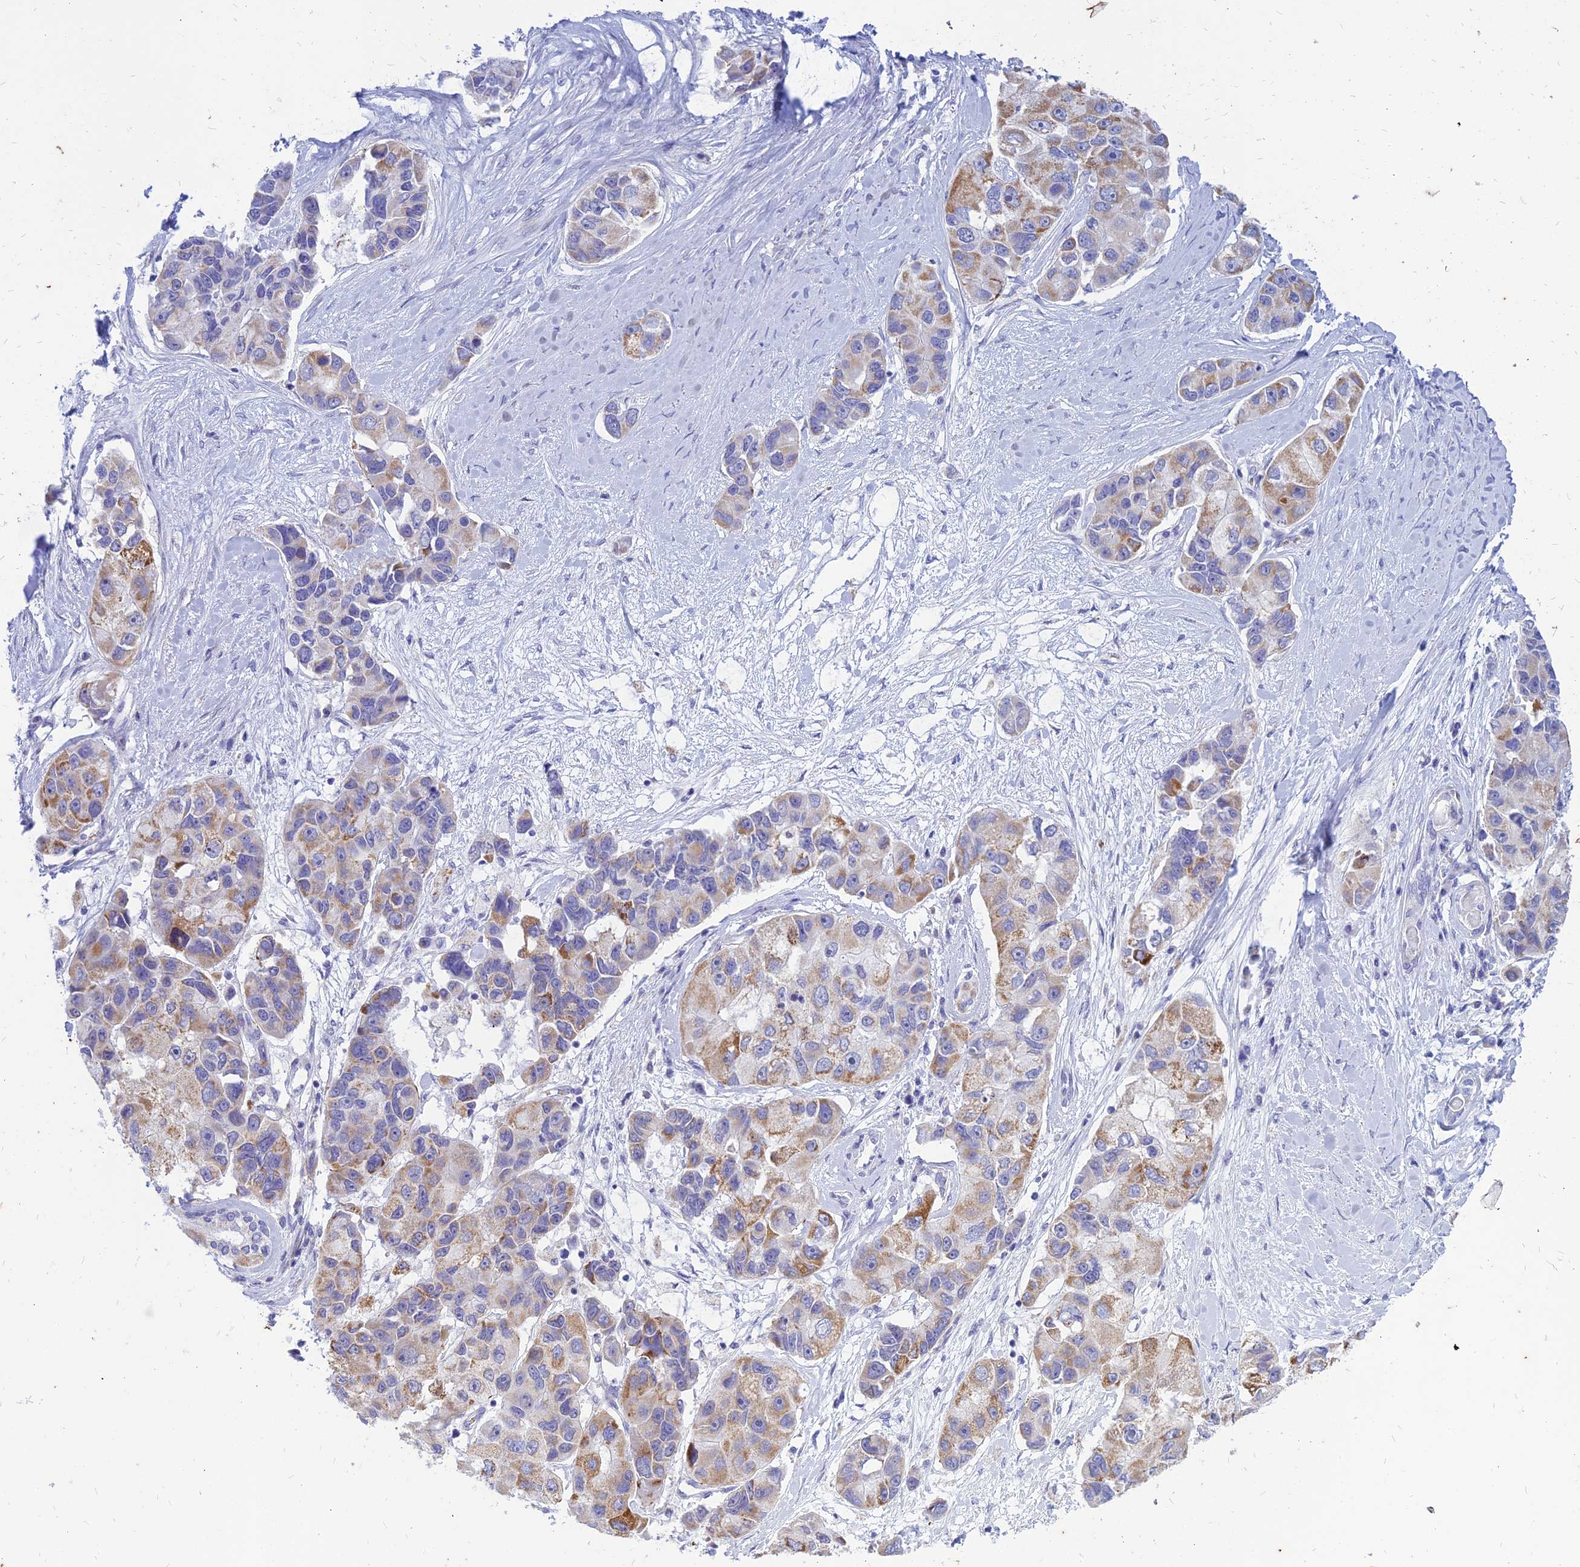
{"staining": {"intensity": "strong", "quantity": "25%-75%", "location": "cytoplasmic/membranous"}, "tissue": "lung cancer", "cell_type": "Tumor cells", "image_type": "cancer", "snomed": [{"axis": "morphology", "description": "Adenocarcinoma, NOS"}, {"axis": "topography", "description": "Lung"}], "caption": "DAB immunohistochemical staining of human lung cancer (adenocarcinoma) shows strong cytoplasmic/membranous protein expression in approximately 25%-75% of tumor cells. The protein of interest is shown in brown color, while the nuclei are stained blue.", "gene": "HHAT", "patient": {"sex": "female", "age": 54}}